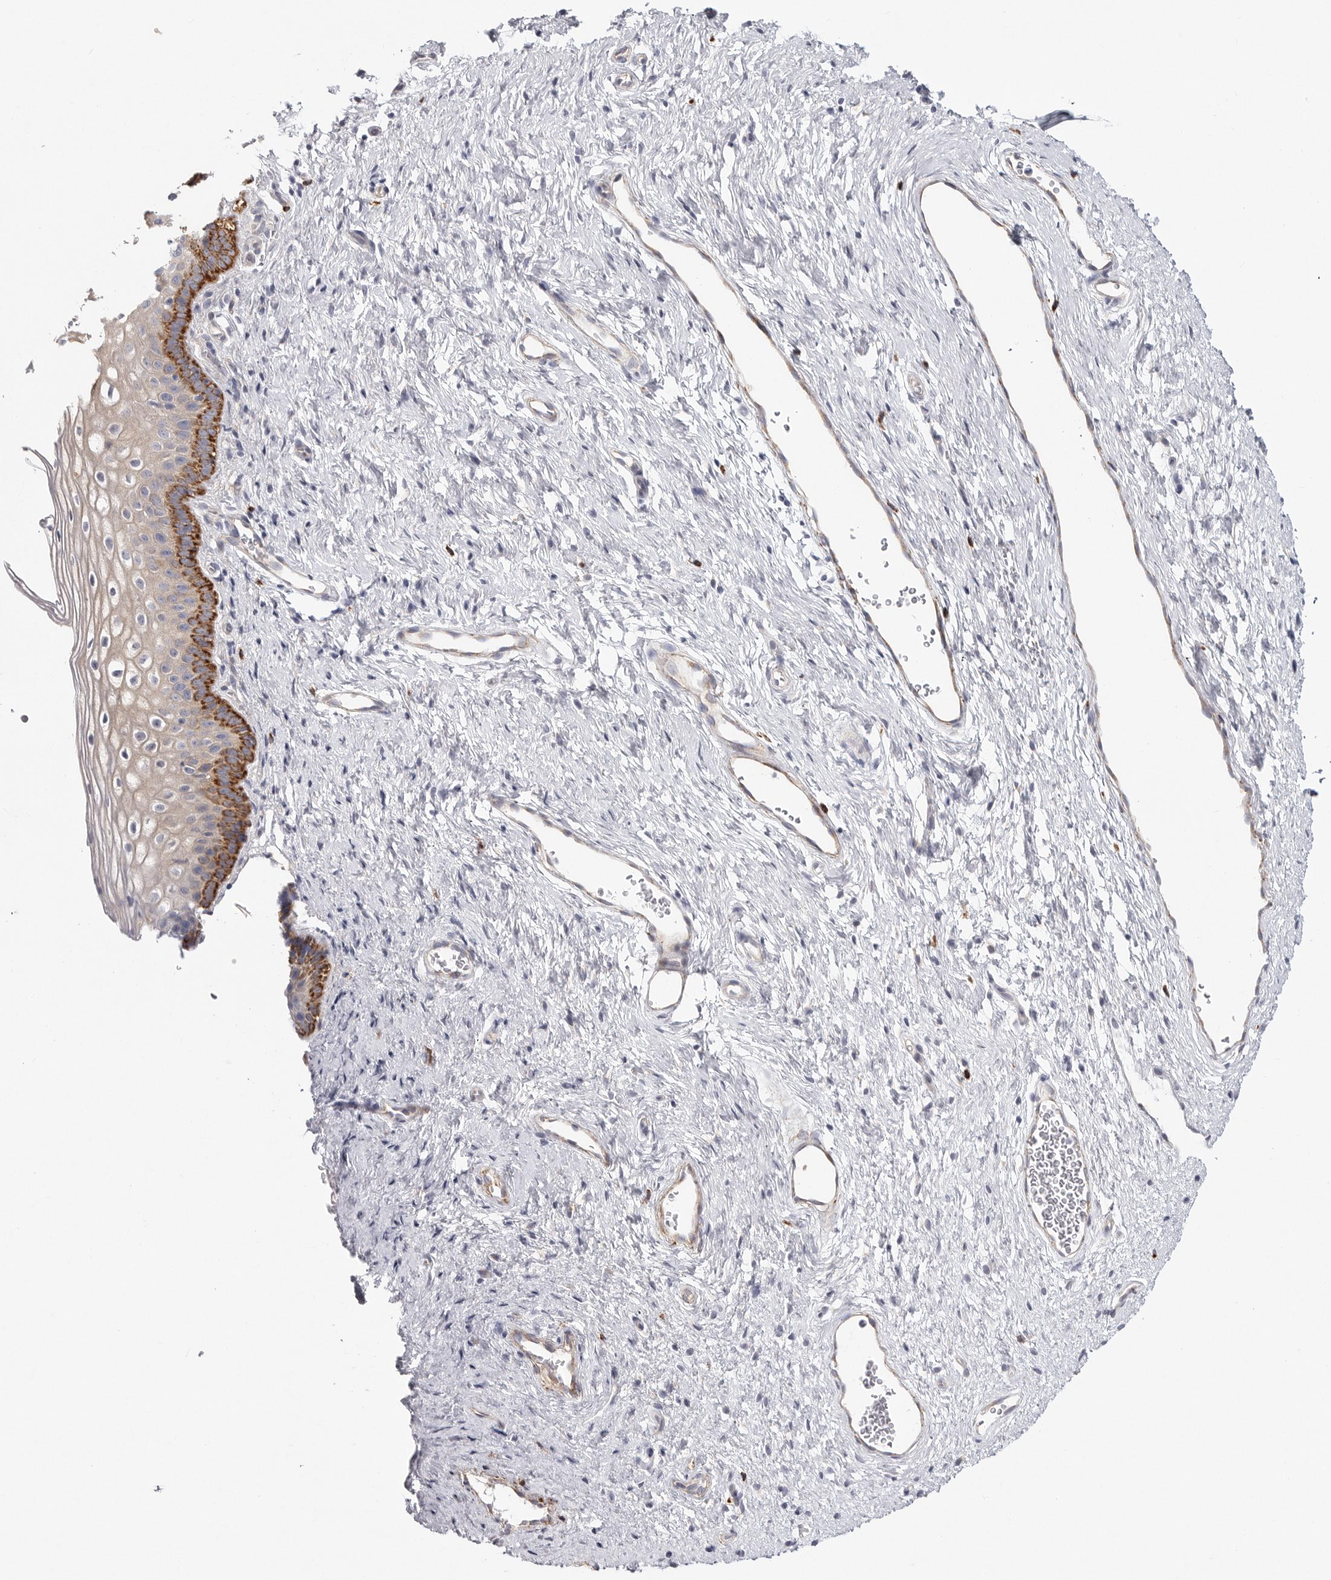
{"staining": {"intensity": "negative", "quantity": "none", "location": "none"}, "tissue": "cervix", "cell_type": "Glandular cells", "image_type": "normal", "snomed": [{"axis": "morphology", "description": "Normal tissue, NOS"}, {"axis": "topography", "description": "Cervix"}], "caption": "Immunohistochemical staining of normal human cervix displays no significant positivity in glandular cells.", "gene": "ELP3", "patient": {"sex": "female", "age": 27}}